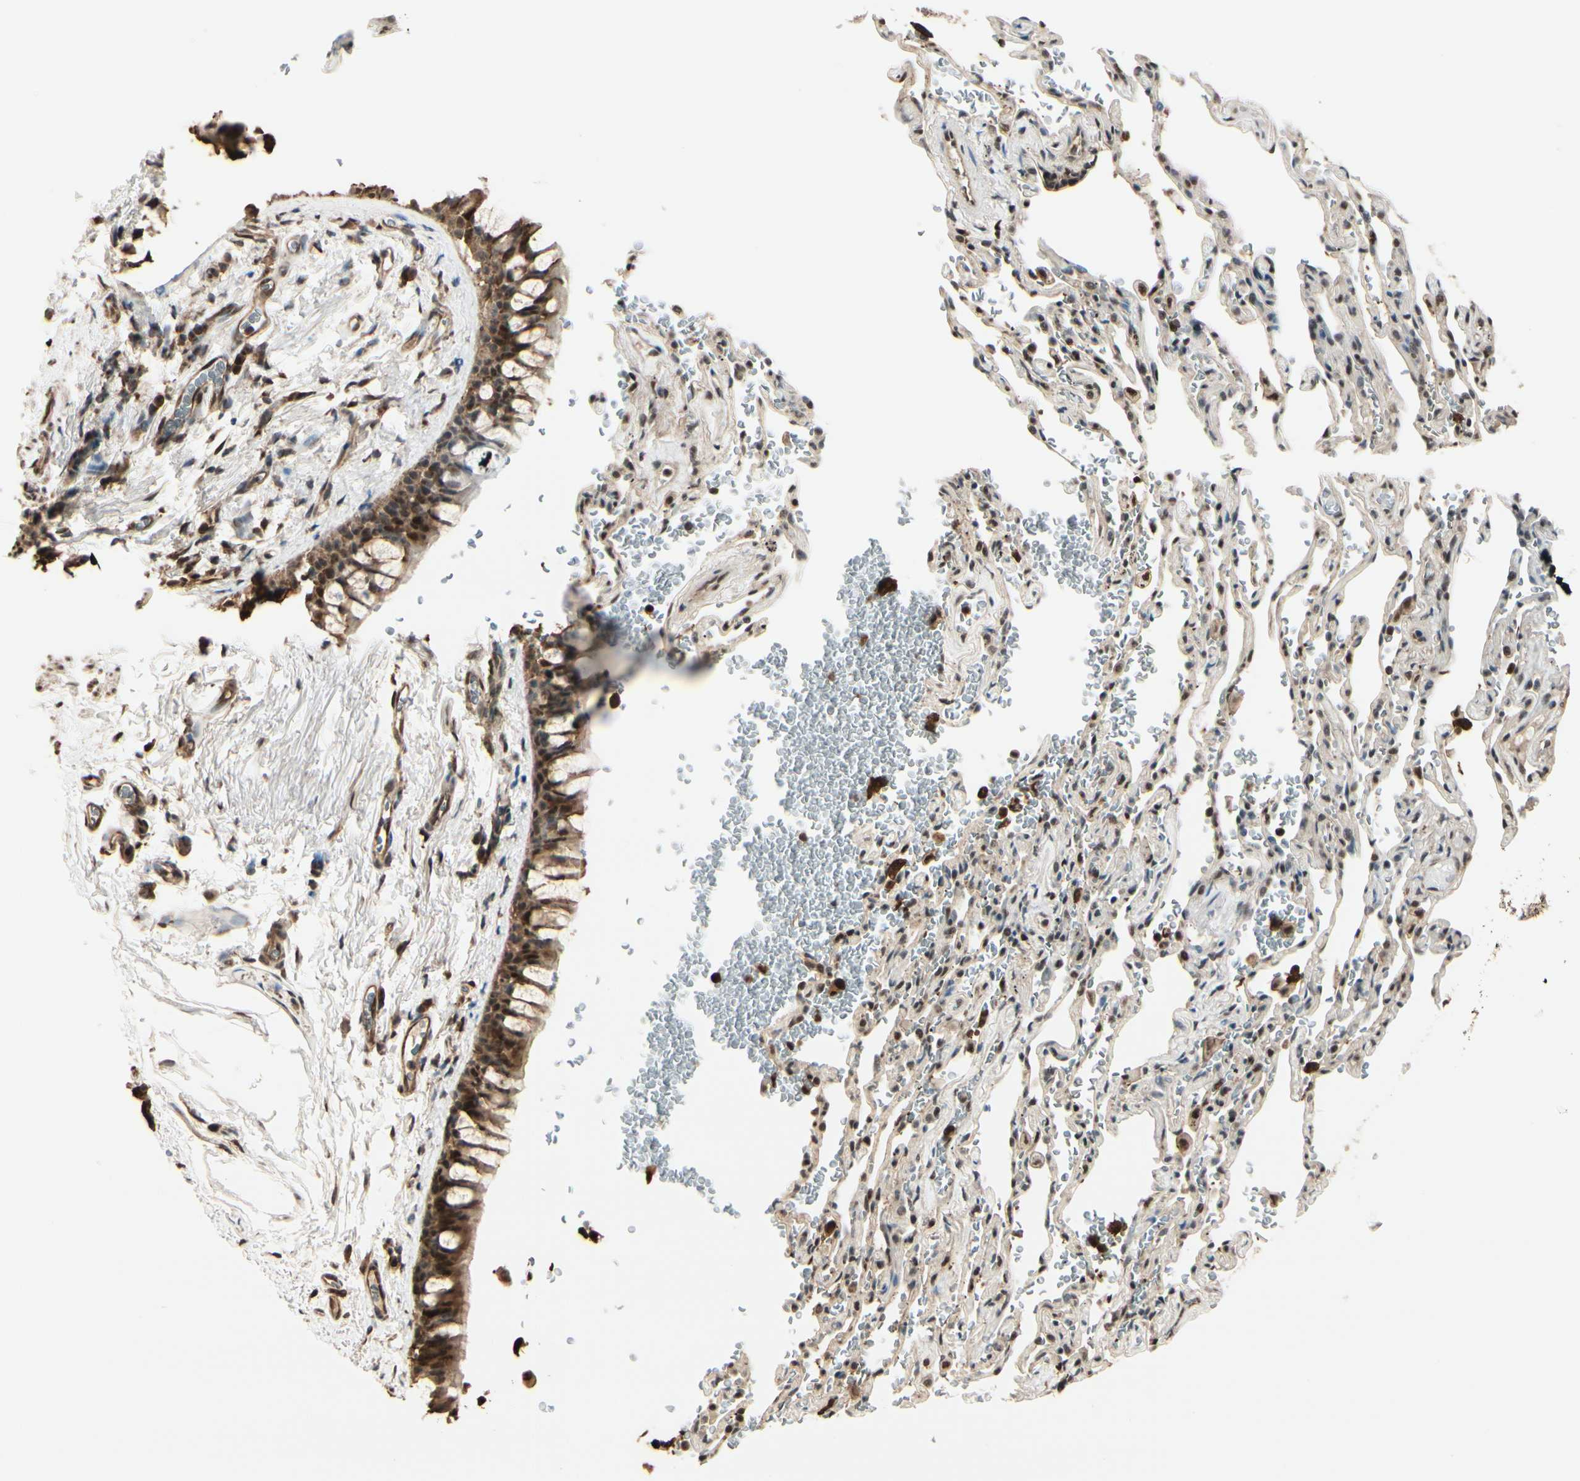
{"staining": {"intensity": "strong", "quantity": ">75%", "location": "cytoplasmic/membranous,nuclear"}, "tissue": "bronchus", "cell_type": "Respiratory epithelial cells", "image_type": "normal", "snomed": [{"axis": "morphology", "description": "Normal tissue, NOS"}, {"axis": "morphology", "description": "Malignant melanoma, Metastatic site"}, {"axis": "topography", "description": "Bronchus"}, {"axis": "topography", "description": "Lung"}], "caption": "Immunohistochemistry staining of benign bronchus, which exhibits high levels of strong cytoplasmic/membranous,nuclear positivity in about >75% of respiratory epithelial cells indicating strong cytoplasmic/membranous,nuclear protein positivity. The staining was performed using DAB (brown) for protein detection and nuclei were counterstained in hematoxylin (blue).", "gene": "HSF1", "patient": {"sex": "male", "age": 64}}